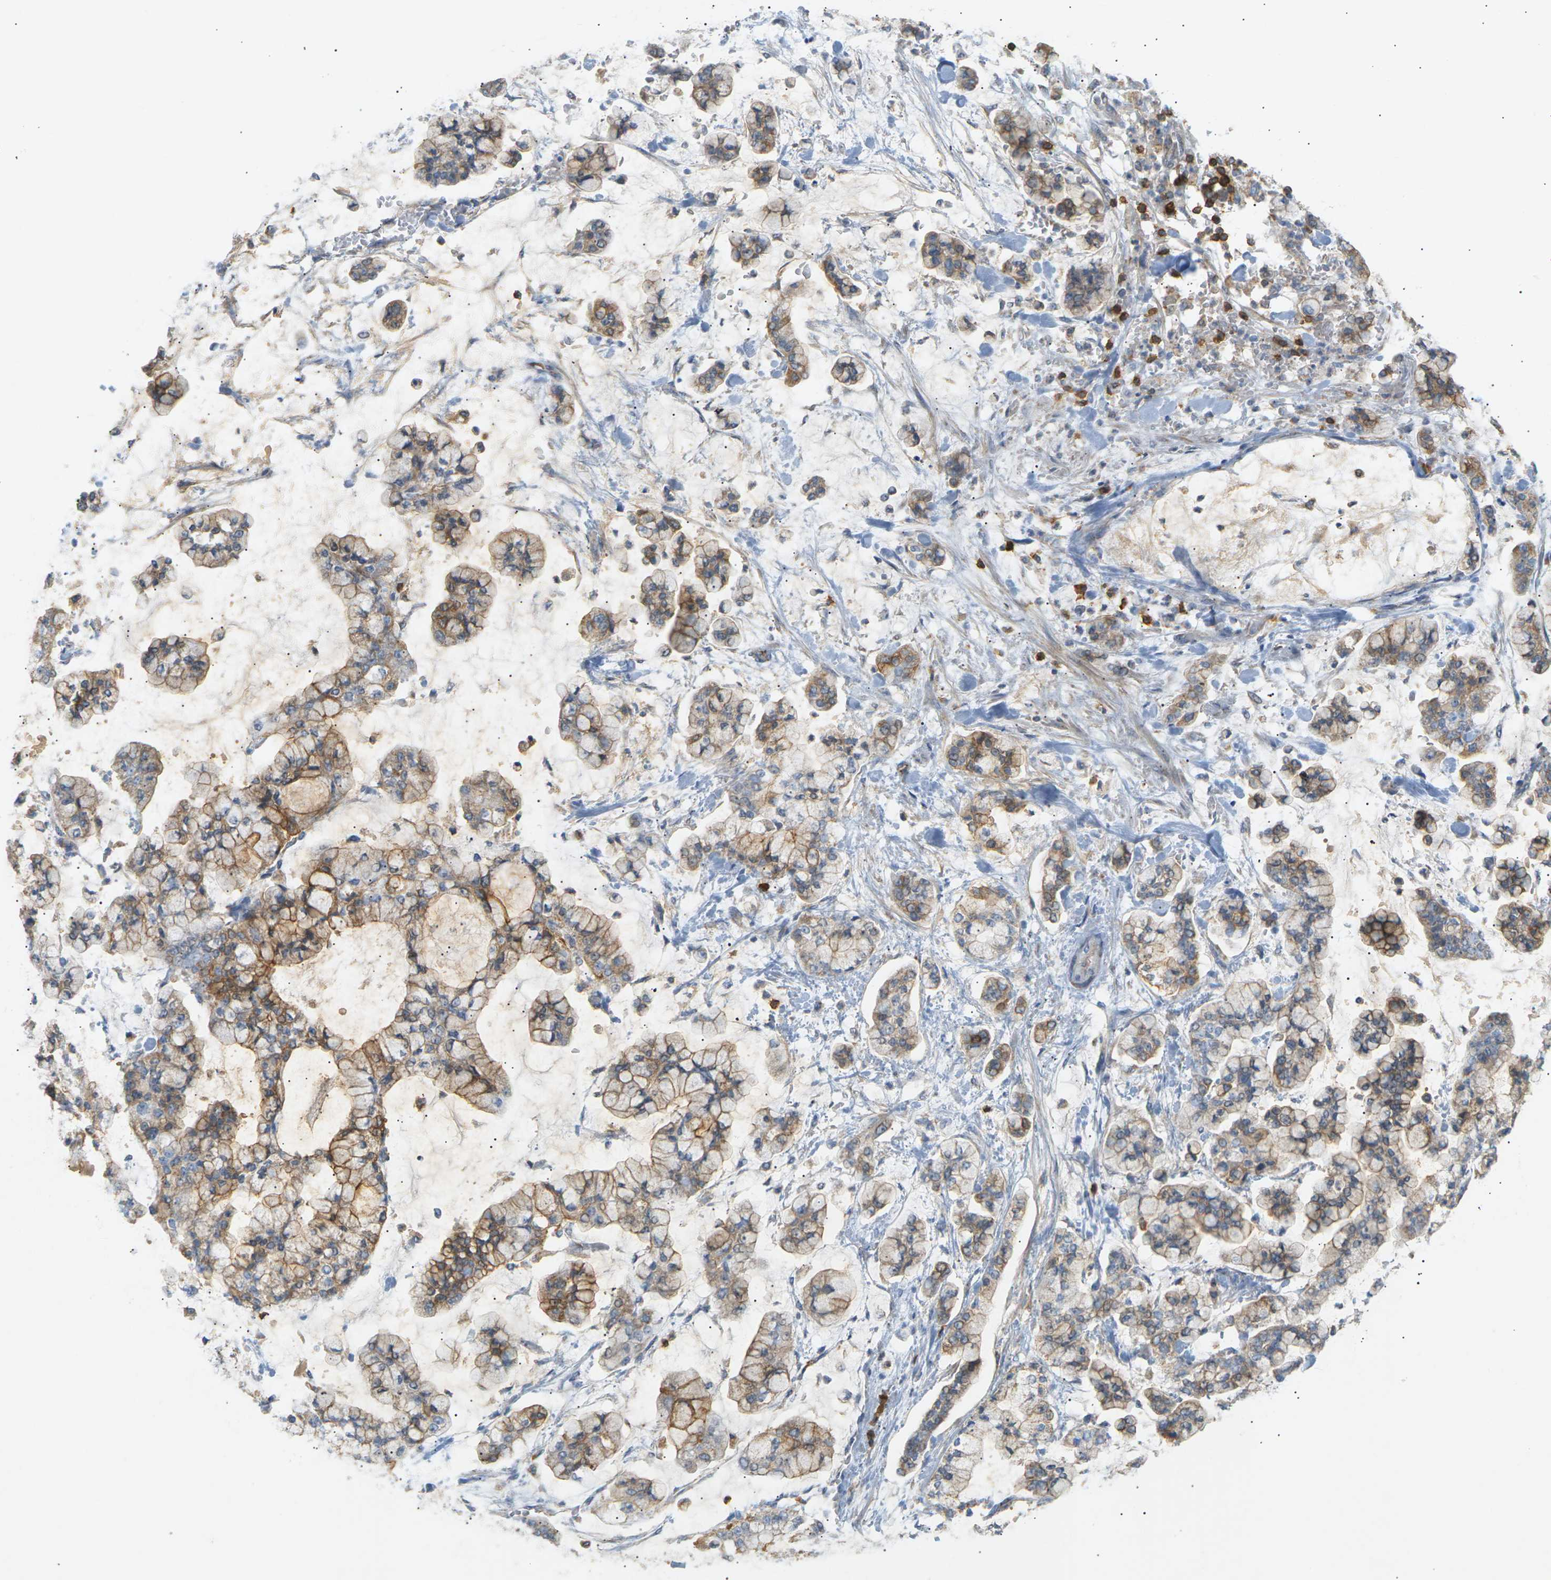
{"staining": {"intensity": "moderate", "quantity": ">75%", "location": "cytoplasmic/membranous"}, "tissue": "stomach cancer", "cell_type": "Tumor cells", "image_type": "cancer", "snomed": [{"axis": "morphology", "description": "Normal tissue, NOS"}, {"axis": "morphology", "description": "Adenocarcinoma, NOS"}, {"axis": "topography", "description": "Stomach, upper"}, {"axis": "topography", "description": "Stomach"}], "caption": "Stomach cancer (adenocarcinoma) stained with a brown dye displays moderate cytoplasmic/membranous positive expression in about >75% of tumor cells.", "gene": "LIME1", "patient": {"sex": "male", "age": 76}}